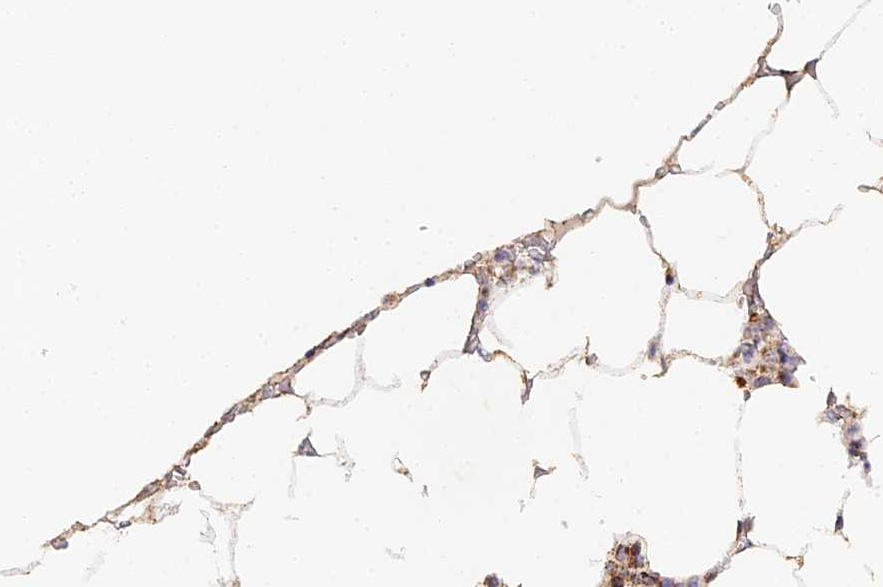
{"staining": {"intensity": "moderate", "quantity": ">75%", "location": "cytoplasmic/membranous"}, "tissue": "bone marrow", "cell_type": "Hematopoietic cells", "image_type": "normal", "snomed": [{"axis": "morphology", "description": "Normal tissue, NOS"}, {"axis": "topography", "description": "Bone marrow"}], "caption": "The micrograph demonstrates a brown stain indicating the presence of a protein in the cytoplasmic/membranous of hematopoietic cells in bone marrow. (DAB IHC with brightfield microscopy, high magnification).", "gene": "DONSON", "patient": {"sex": "male", "age": 70}}